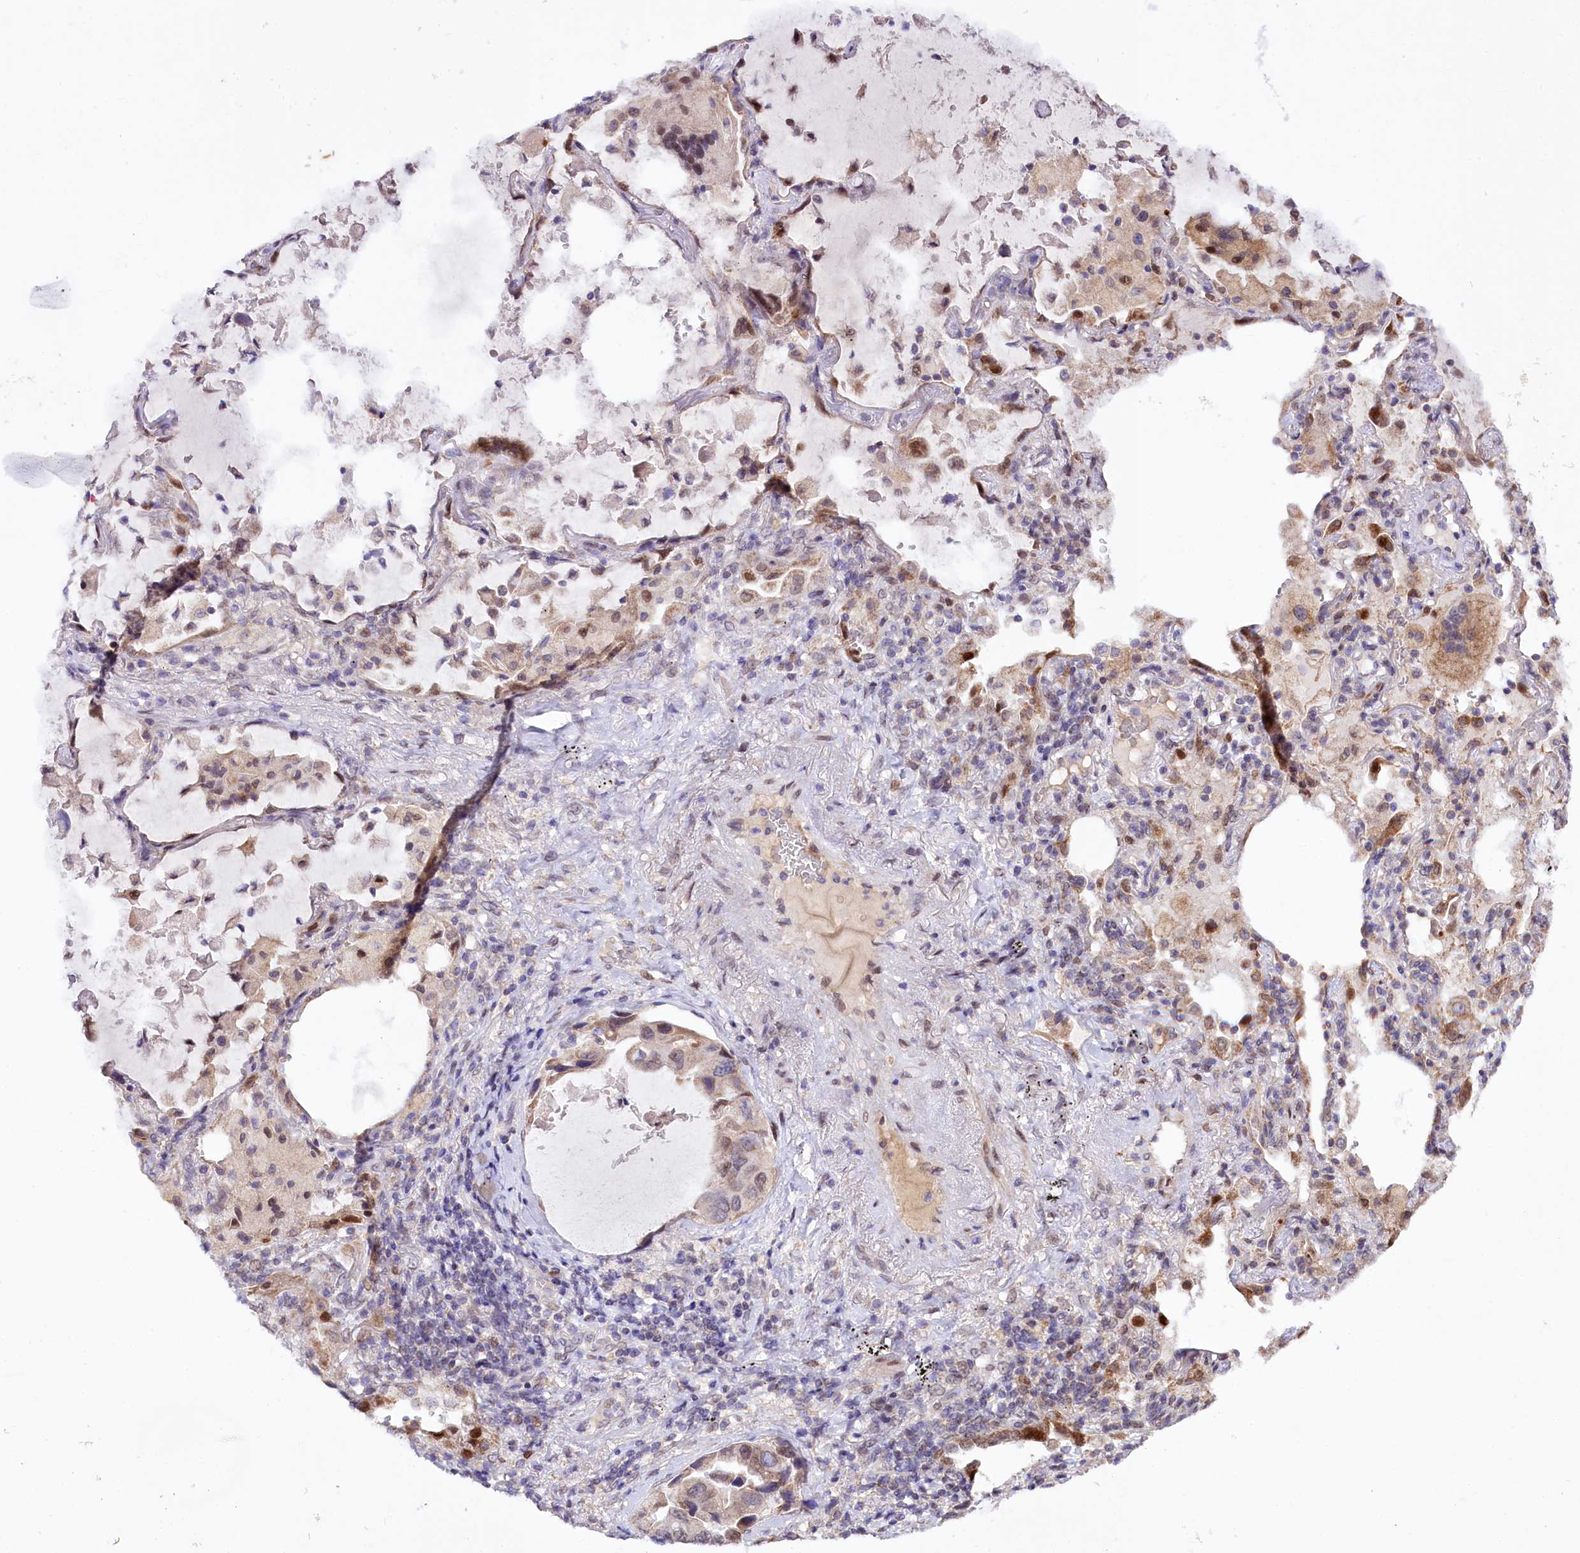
{"staining": {"intensity": "weak", "quantity": ">75%", "location": "cytoplasmic/membranous"}, "tissue": "lung cancer", "cell_type": "Tumor cells", "image_type": "cancer", "snomed": [{"axis": "morphology", "description": "Squamous cell carcinoma, NOS"}, {"axis": "topography", "description": "Lung"}], "caption": "A brown stain labels weak cytoplasmic/membranous staining of a protein in lung squamous cell carcinoma tumor cells. The staining was performed using DAB, with brown indicating positive protein expression. Nuclei are stained blue with hematoxylin.", "gene": "ZNF226", "patient": {"sex": "female", "age": 73}}